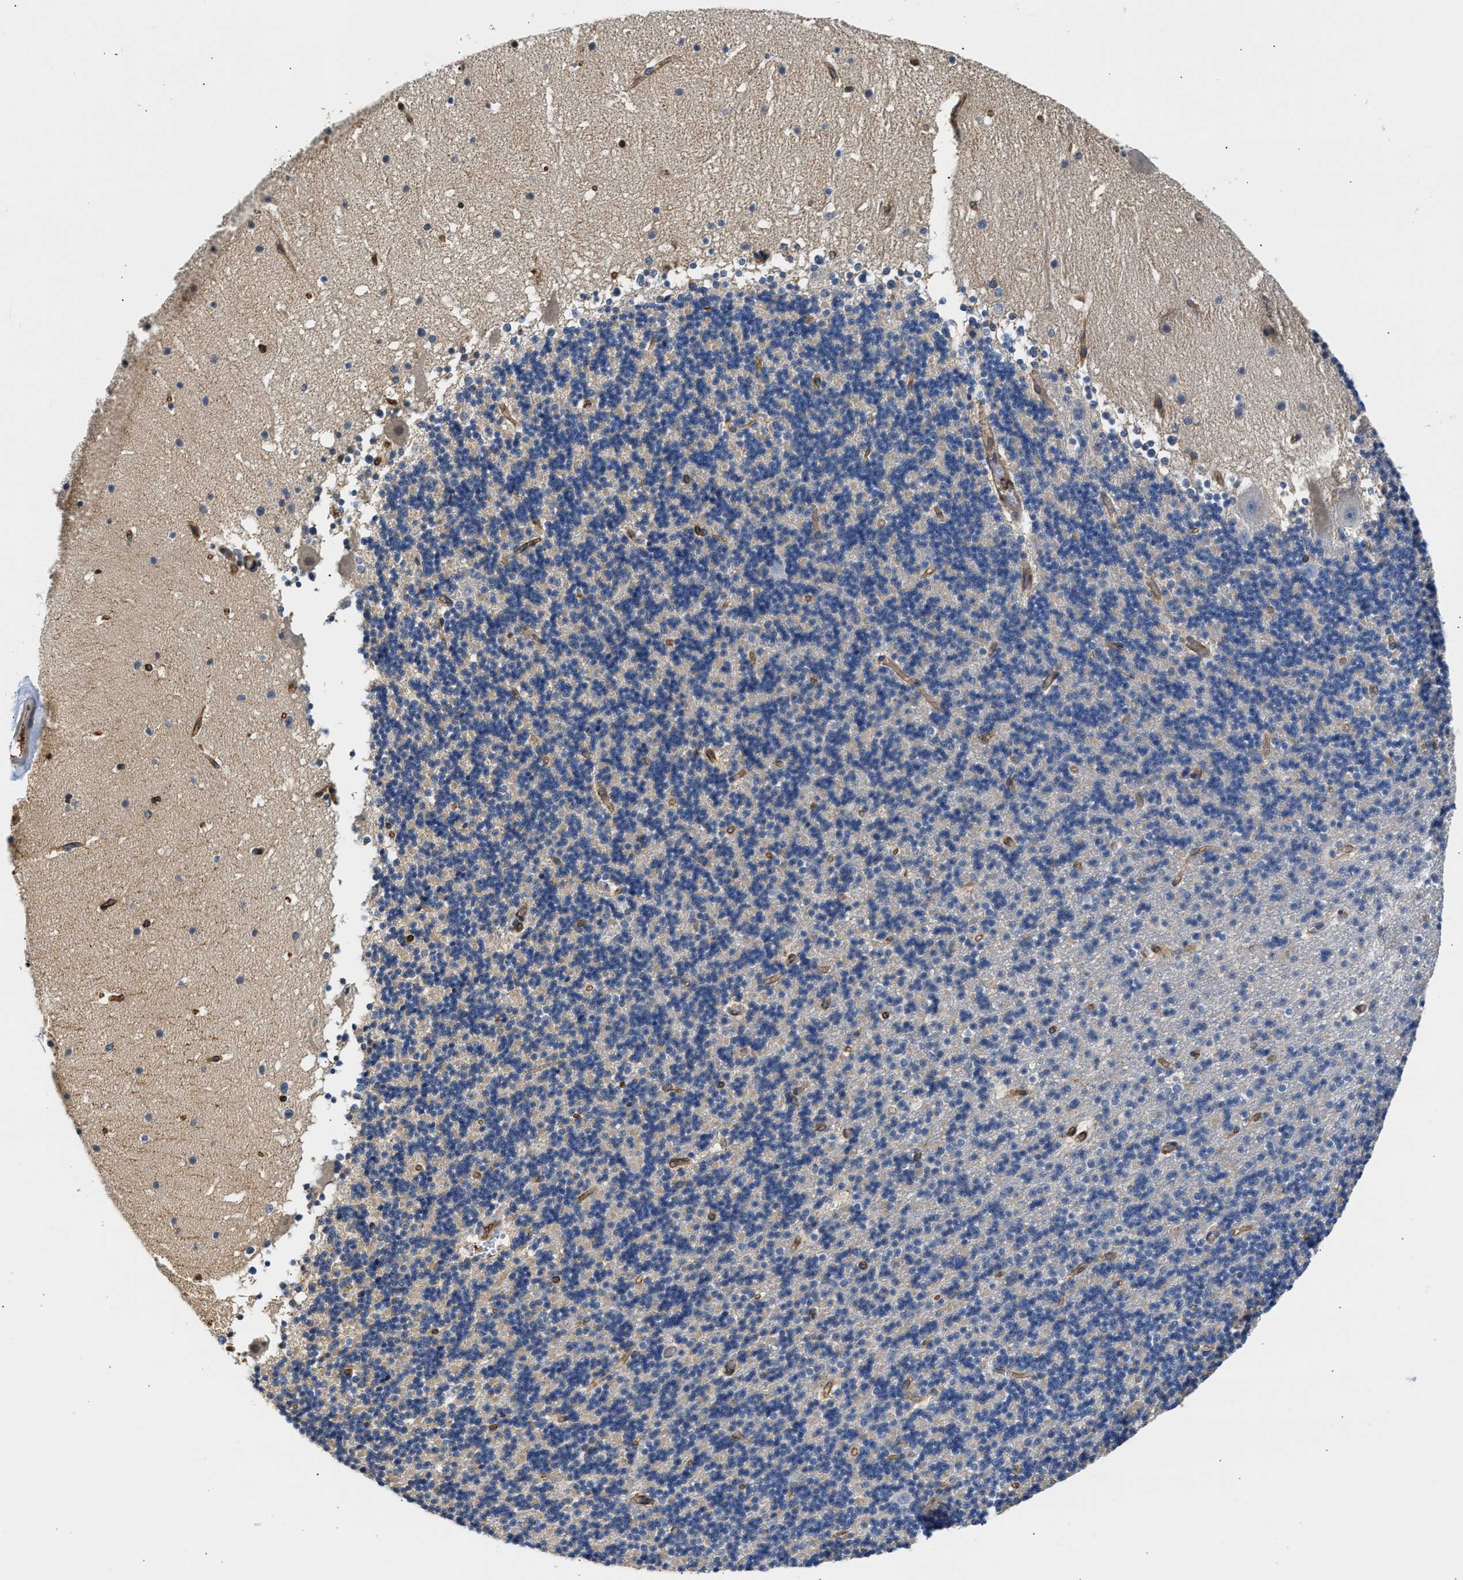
{"staining": {"intensity": "negative", "quantity": "none", "location": "none"}, "tissue": "cerebellum", "cell_type": "Cells in granular layer", "image_type": "normal", "snomed": [{"axis": "morphology", "description": "Normal tissue, NOS"}, {"axis": "topography", "description": "Cerebellum"}], "caption": "DAB (3,3'-diaminobenzidine) immunohistochemical staining of normal human cerebellum displays no significant staining in cells in granular layer. The staining is performed using DAB brown chromogen with nuclei counter-stained in using hematoxylin.", "gene": "SAMD9L", "patient": {"sex": "male", "age": 45}}